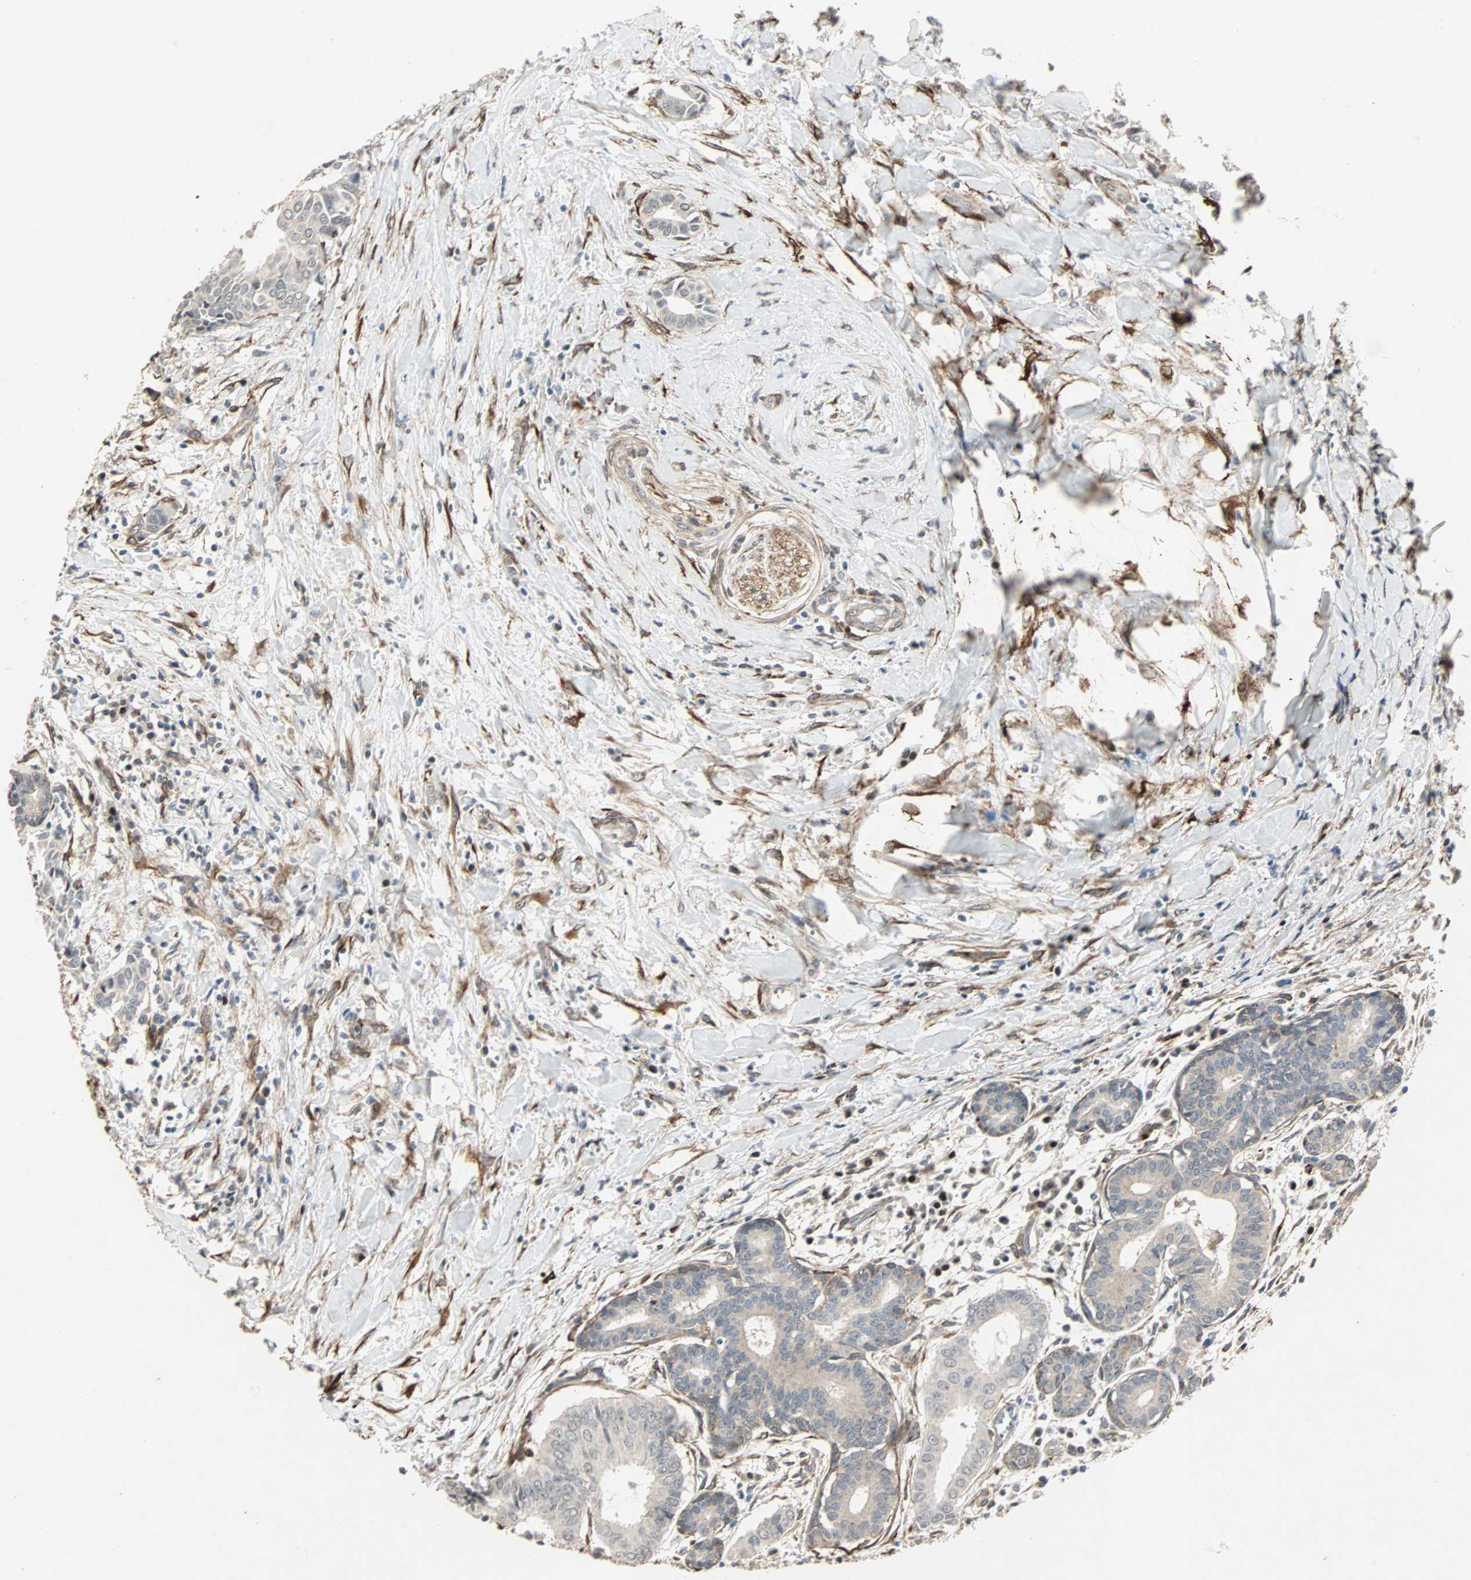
{"staining": {"intensity": "weak", "quantity": "<25%", "location": "nuclear"}, "tissue": "head and neck cancer", "cell_type": "Tumor cells", "image_type": "cancer", "snomed": [{"axis": "morphology", "description": "Adenocarcinoma, NOS"}, {"axis": "topography", "description": "Salivary gland"}, {"axis": "topography", "description": "Head-Neck"}], "caption": "A high-resolution micrograph shows IHC staining of adenocarcinoma (head and neck), which demonstrates no significant staining in tumor cells.", "gene": "TRPV4", "patient": {"sex": "female", "age": 59}}